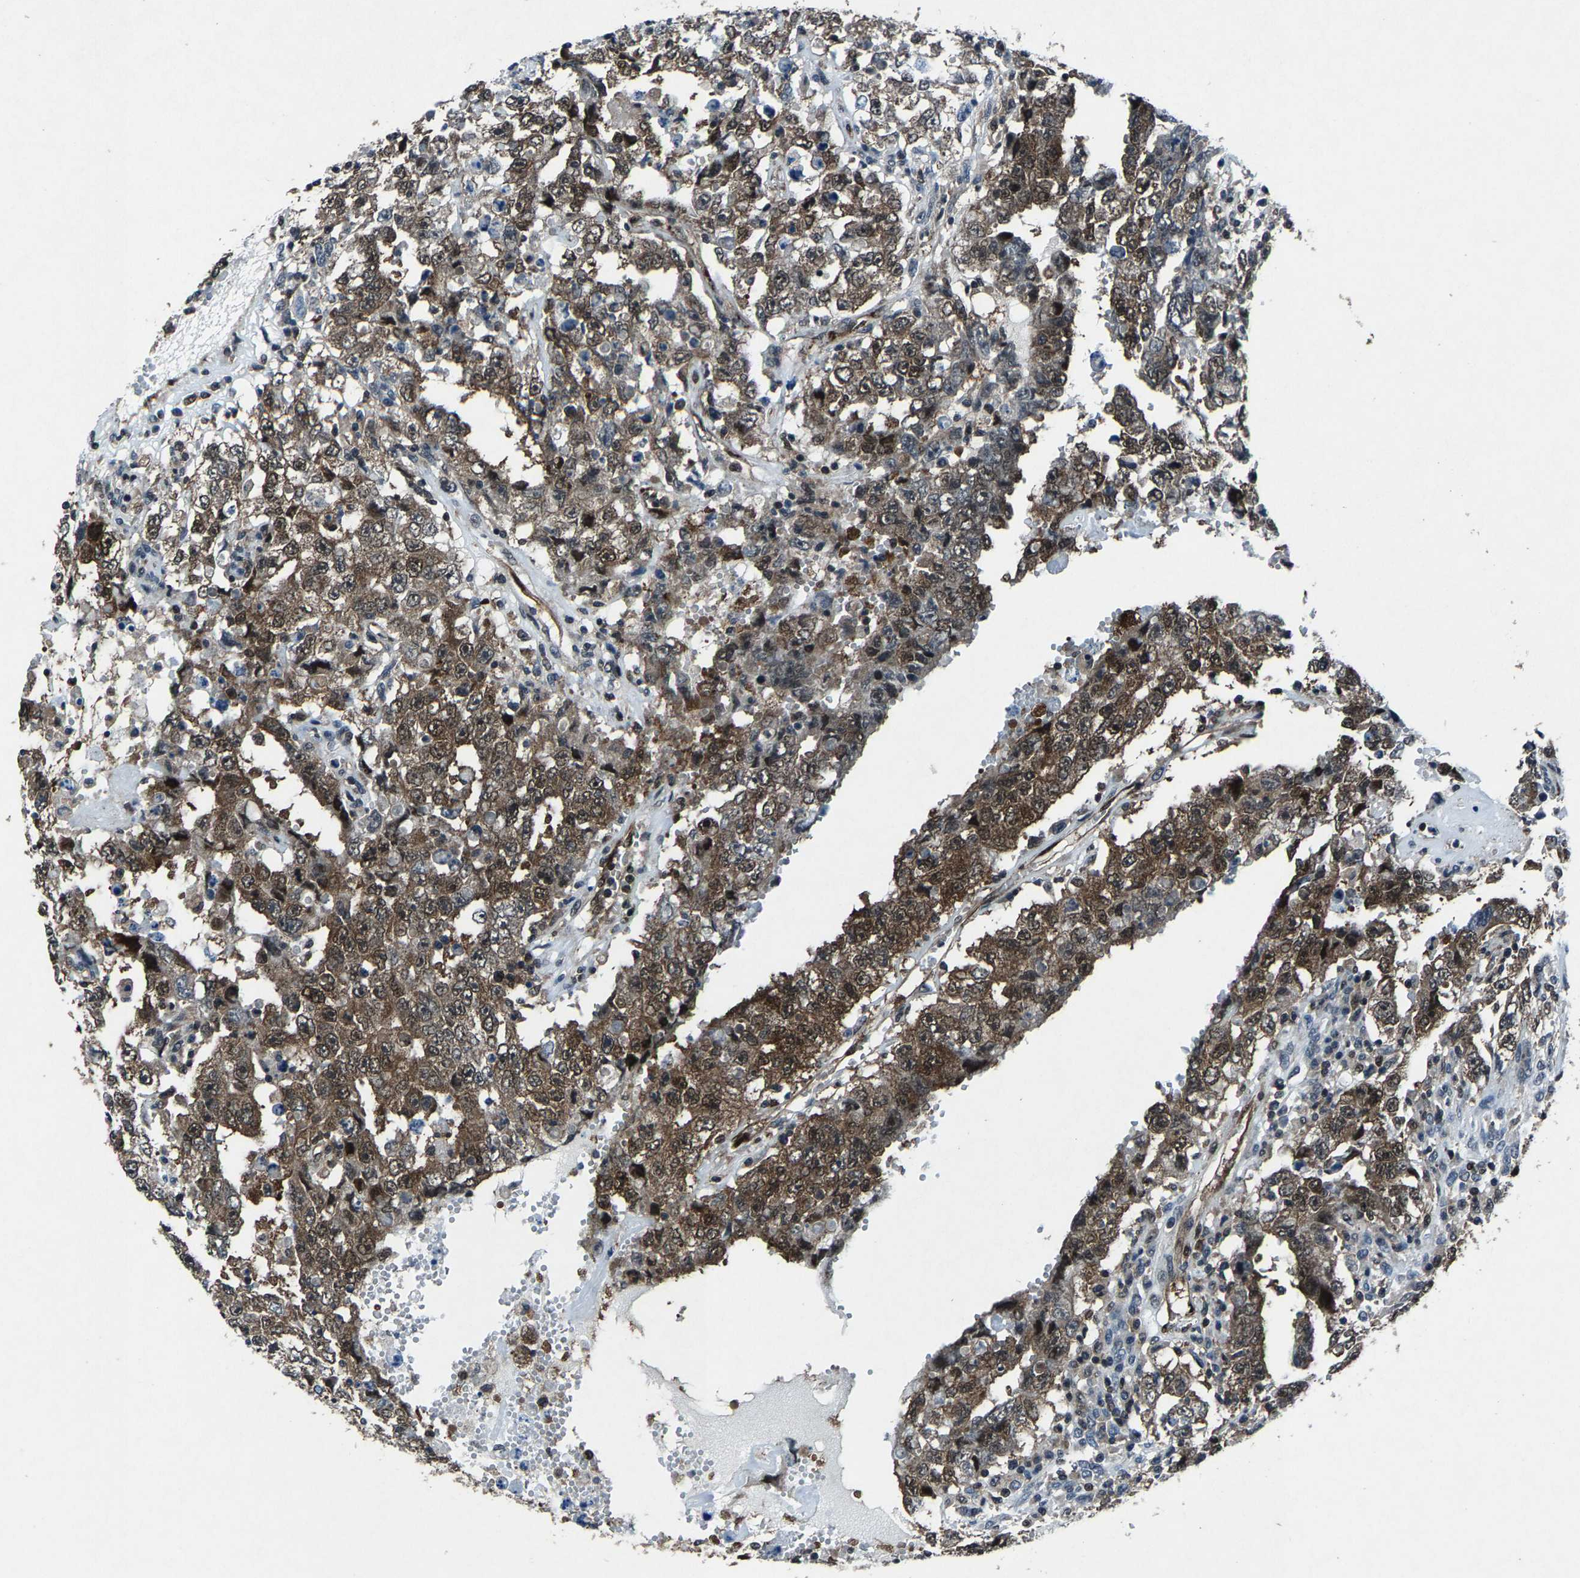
{"staining": {"intensity": "moderate", "quantity": ">75%", "location": "cytoplasmic/membranous,nuclear"}, "tissue": "testis cancer", "cell_type": "Tumor cells", "image_type": "cancer", "snomed": [{"axis": "morphology", "description": "Carcinoma, Embryonal, NOS"}, {"axis": "topography", "description": "Testis"}], "caption": "IHC staining of testis cancer (embryonal carcinoma), which exhibits medium levels of moderate cytoplasmic/membranous and nuclear expression in about >75% of tumor cells indicating moderate cytoplasmic/membranous and nuclear protein positivity. The staining was performed using DAB (3,3'-diaminobenzidine) (brown) for protein detection and nuclei were counterstained in hematoxylin (blue).", "gene": "ATXN3", "patient": {"sex": "male", "age": 26}}